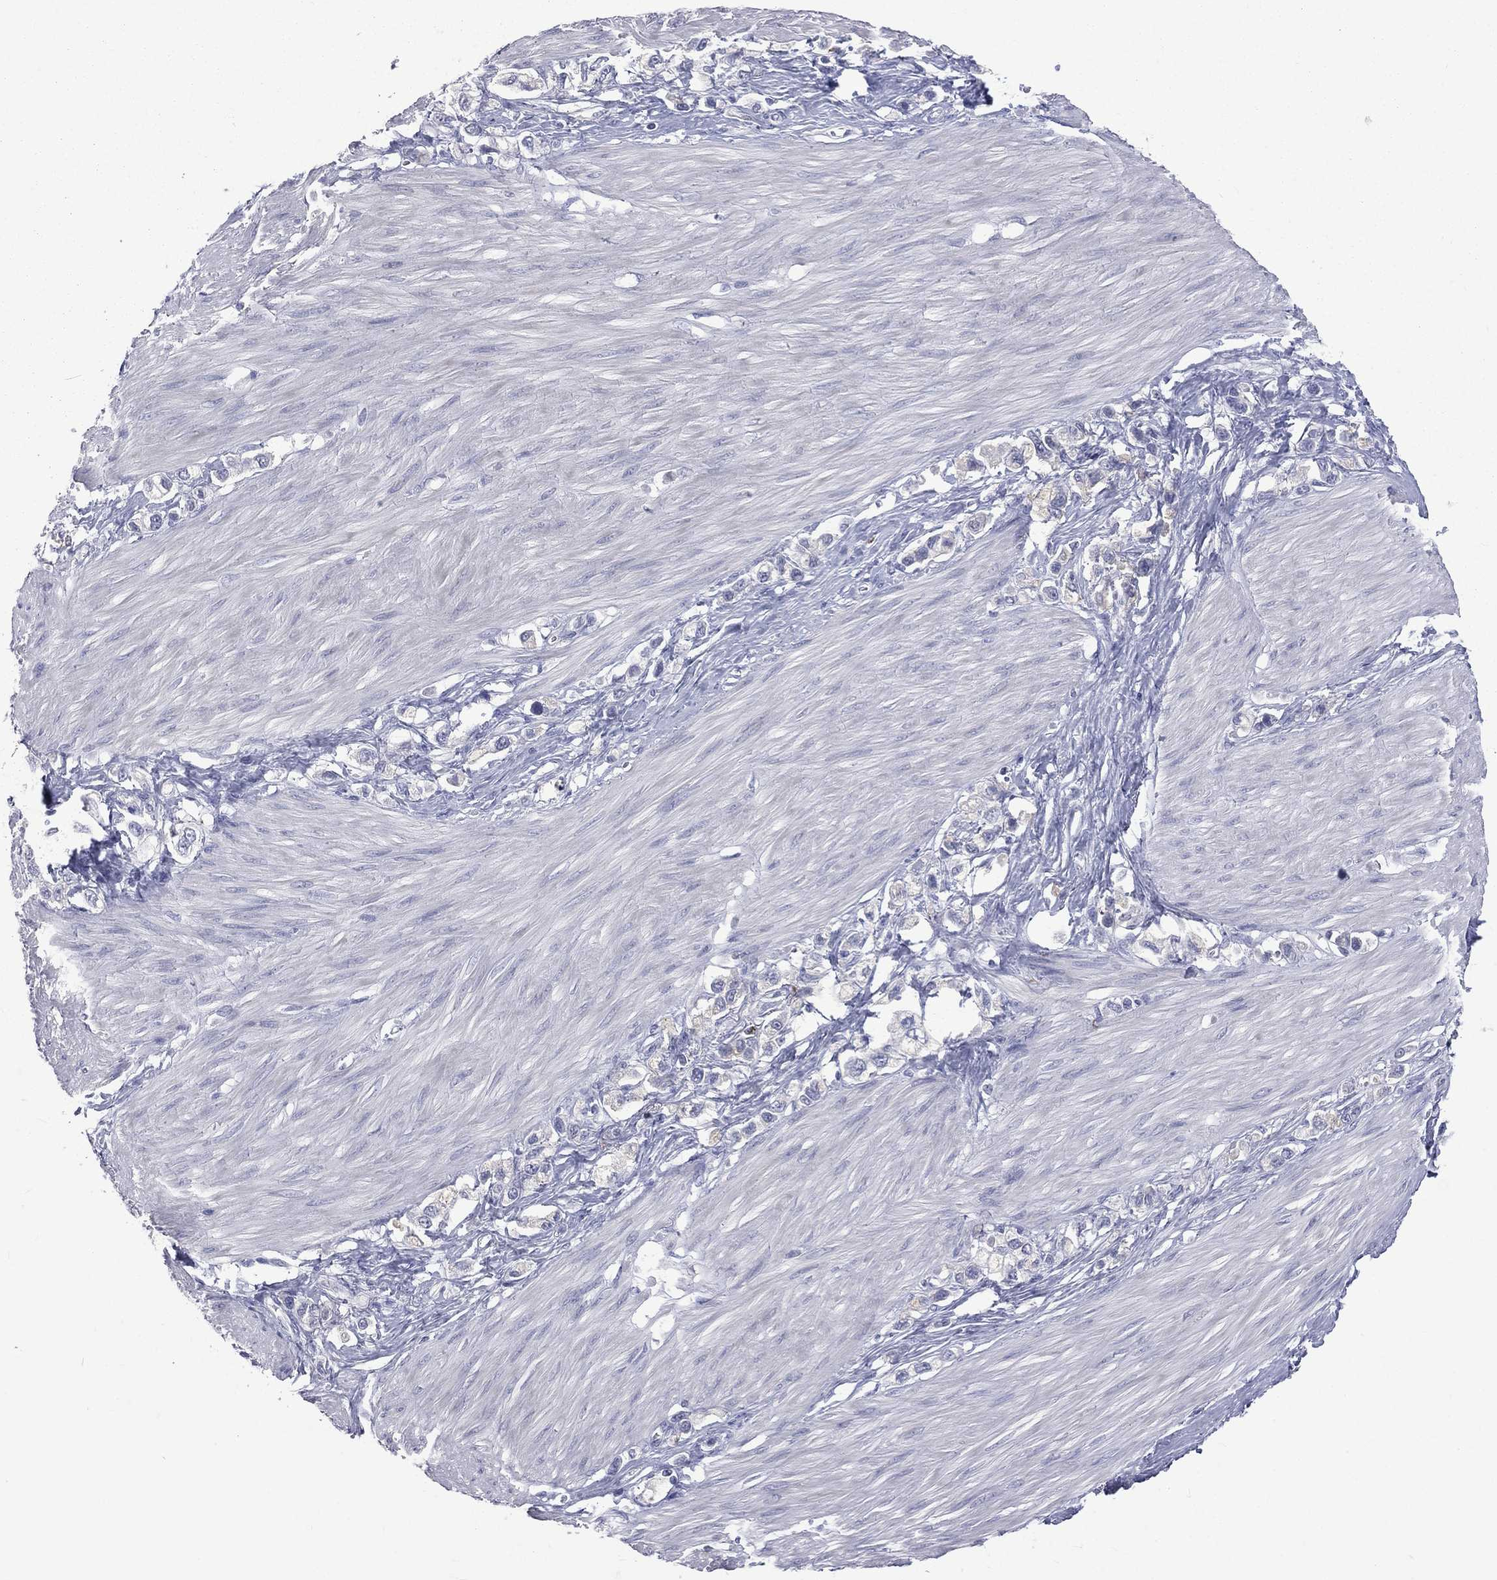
{"staining": {"intensity": "negative", "quantity": "none", "location": "none"}, "tissue": "stomach cancer", "cell_type": "Tumor cells", "image_type": "cancer", "snomed": [{"axis": "morphology", "description": "Normal tissue, NOS"}, {"axis": "morphology", "description": "Adenocarcinoma, NOS"}, {"axis": "morphology", "description": "Adenocarcinoma, High grade"}, {"axis": "topography", "description": "Stomach, upper"}, {"axis": "topography", "description": "Stomach"}], "caption": "Immunohistochemistry (IHC) photomicrograph of adenocarcinoma (stomach) stained for a protein (brown), which shows no positivity in tumor cells. (DAB (3,3'-diaminobenzidine) immunohistochemistry (IHC) visualized using brightfield microscopy, high magnification).", "gene": "ELANE", "patient": {"sex": "female", "age": 65}}